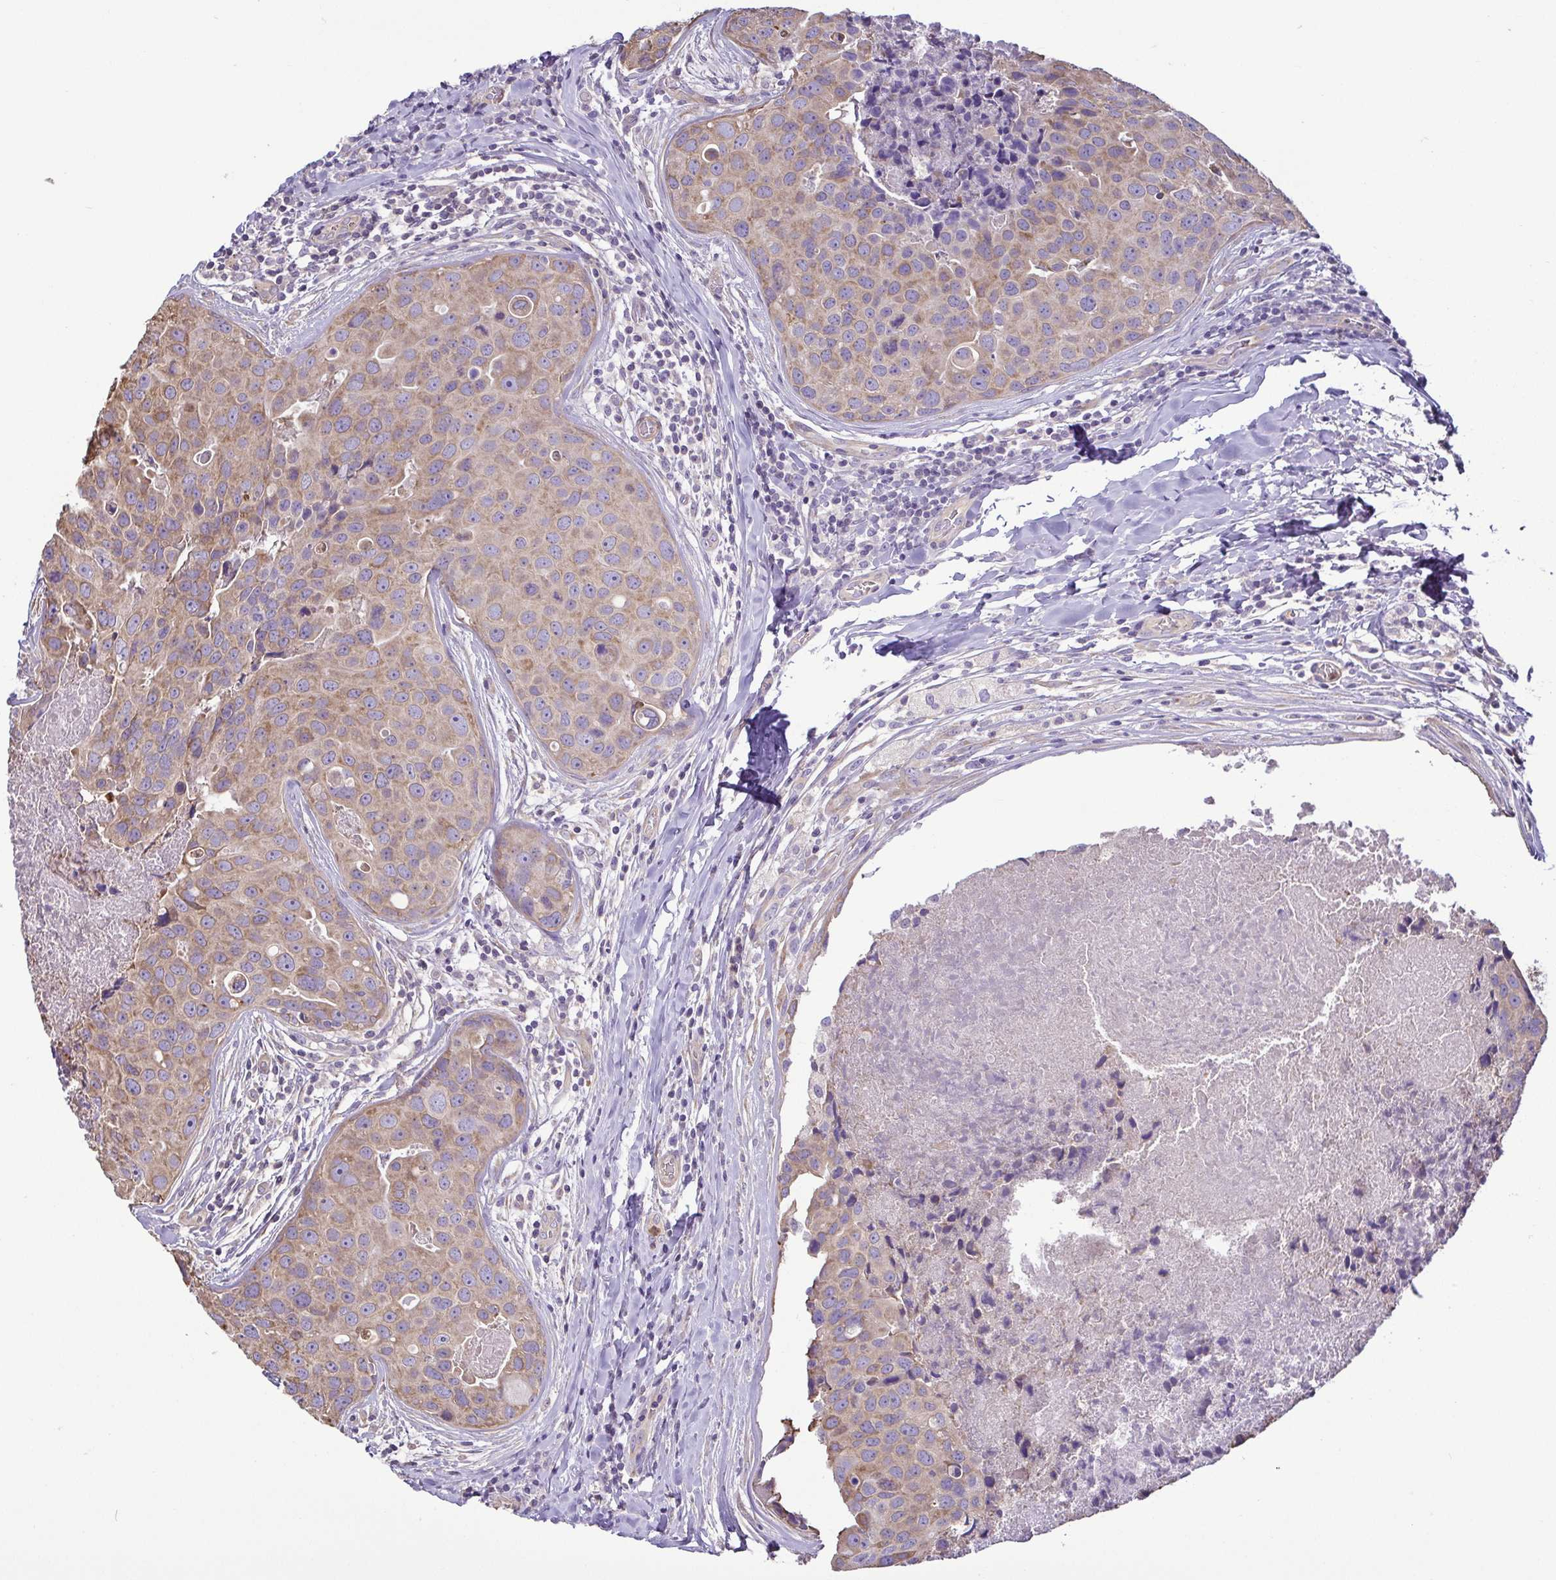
{"staining": {"intensity": "weak", "quantity": ">75%", "location": "cytoplasmic/membranous"}, "tissue": "breast cancer", "cell_type": "Tumor cells", "image_type": "cancer", "snomed": [{"axis": "morphology", "description": "Duct carcinoma"}, {"axis": "topography", "description": "Breast"}], "caption": "IHC of human breast infiltrating ductal carcinoma reveals low levels of weak cytoplasmic/membranous positivity in approximately >75% of tumor cells.", "gene": "MYL10", "patient": {"sex": "female", "age": 24}}